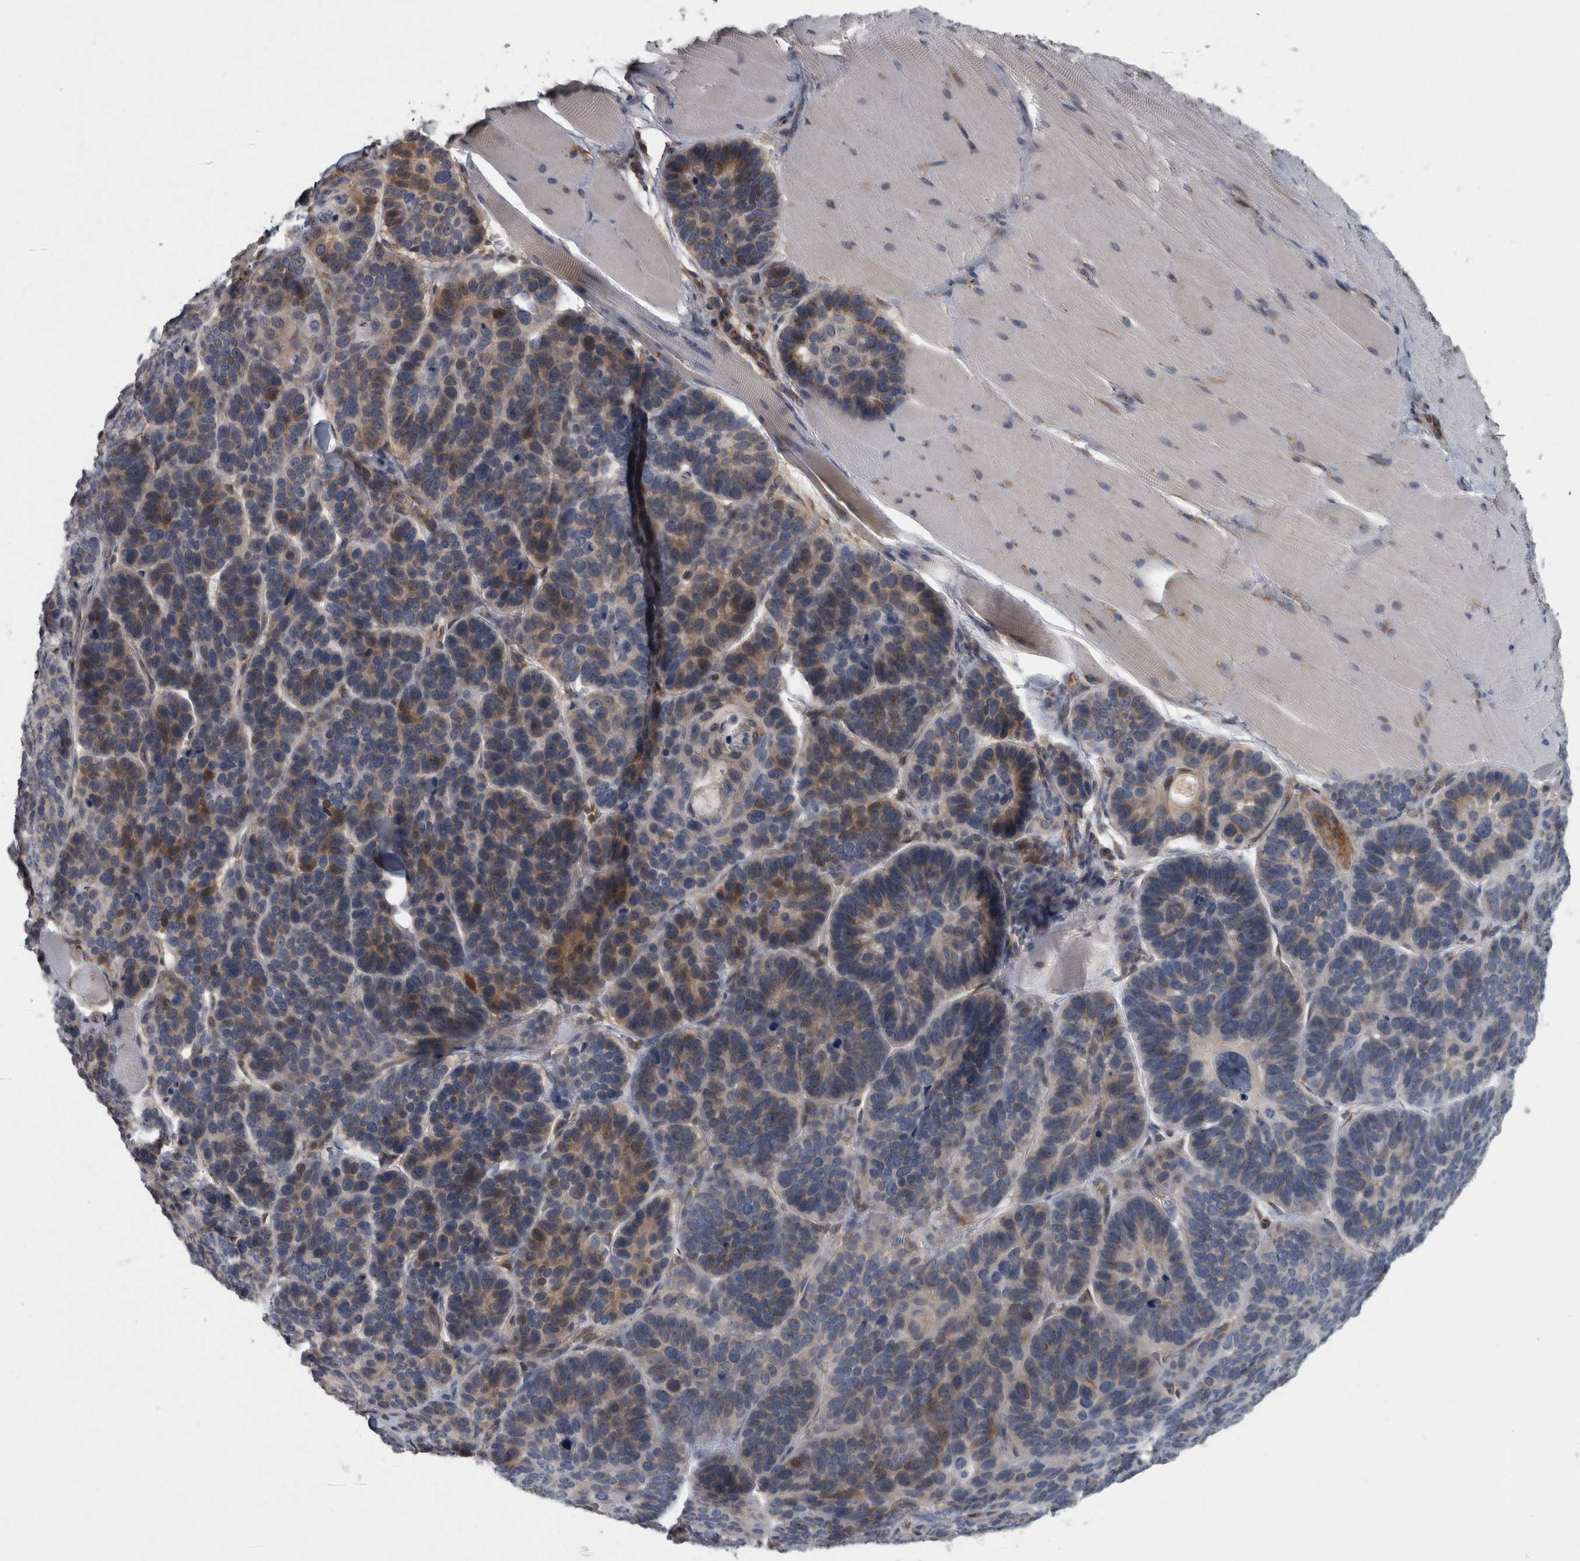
{"staining": {"intensity": "weak", "quantity": "25%-75%", "location": "cytoplasmic/membranous"}, "tissue": "skin cancer", "cell_type": "Tumor cells", "image_type": "cancer", "snomed": [{"axis": "morphology", "description": "Basal cell carcinoma"}, {"axis": "topography", "description": "Skin"}], "caption": "High-magnification brightfield microscopy of basal cell carcinoma (skin) stained with DAB (3,3'-diaminobenzidine) (brown) and counterstained with hematoxylin (blue). tumor cells exhibit weak cytoplasmic/membranous staining is present in approximately25%-75% of cells. (Brightfield microscopy of DAB IHC at high magnification).", "gene": "LMAN2L", "patient": {"sex": "male", "age": 62}}